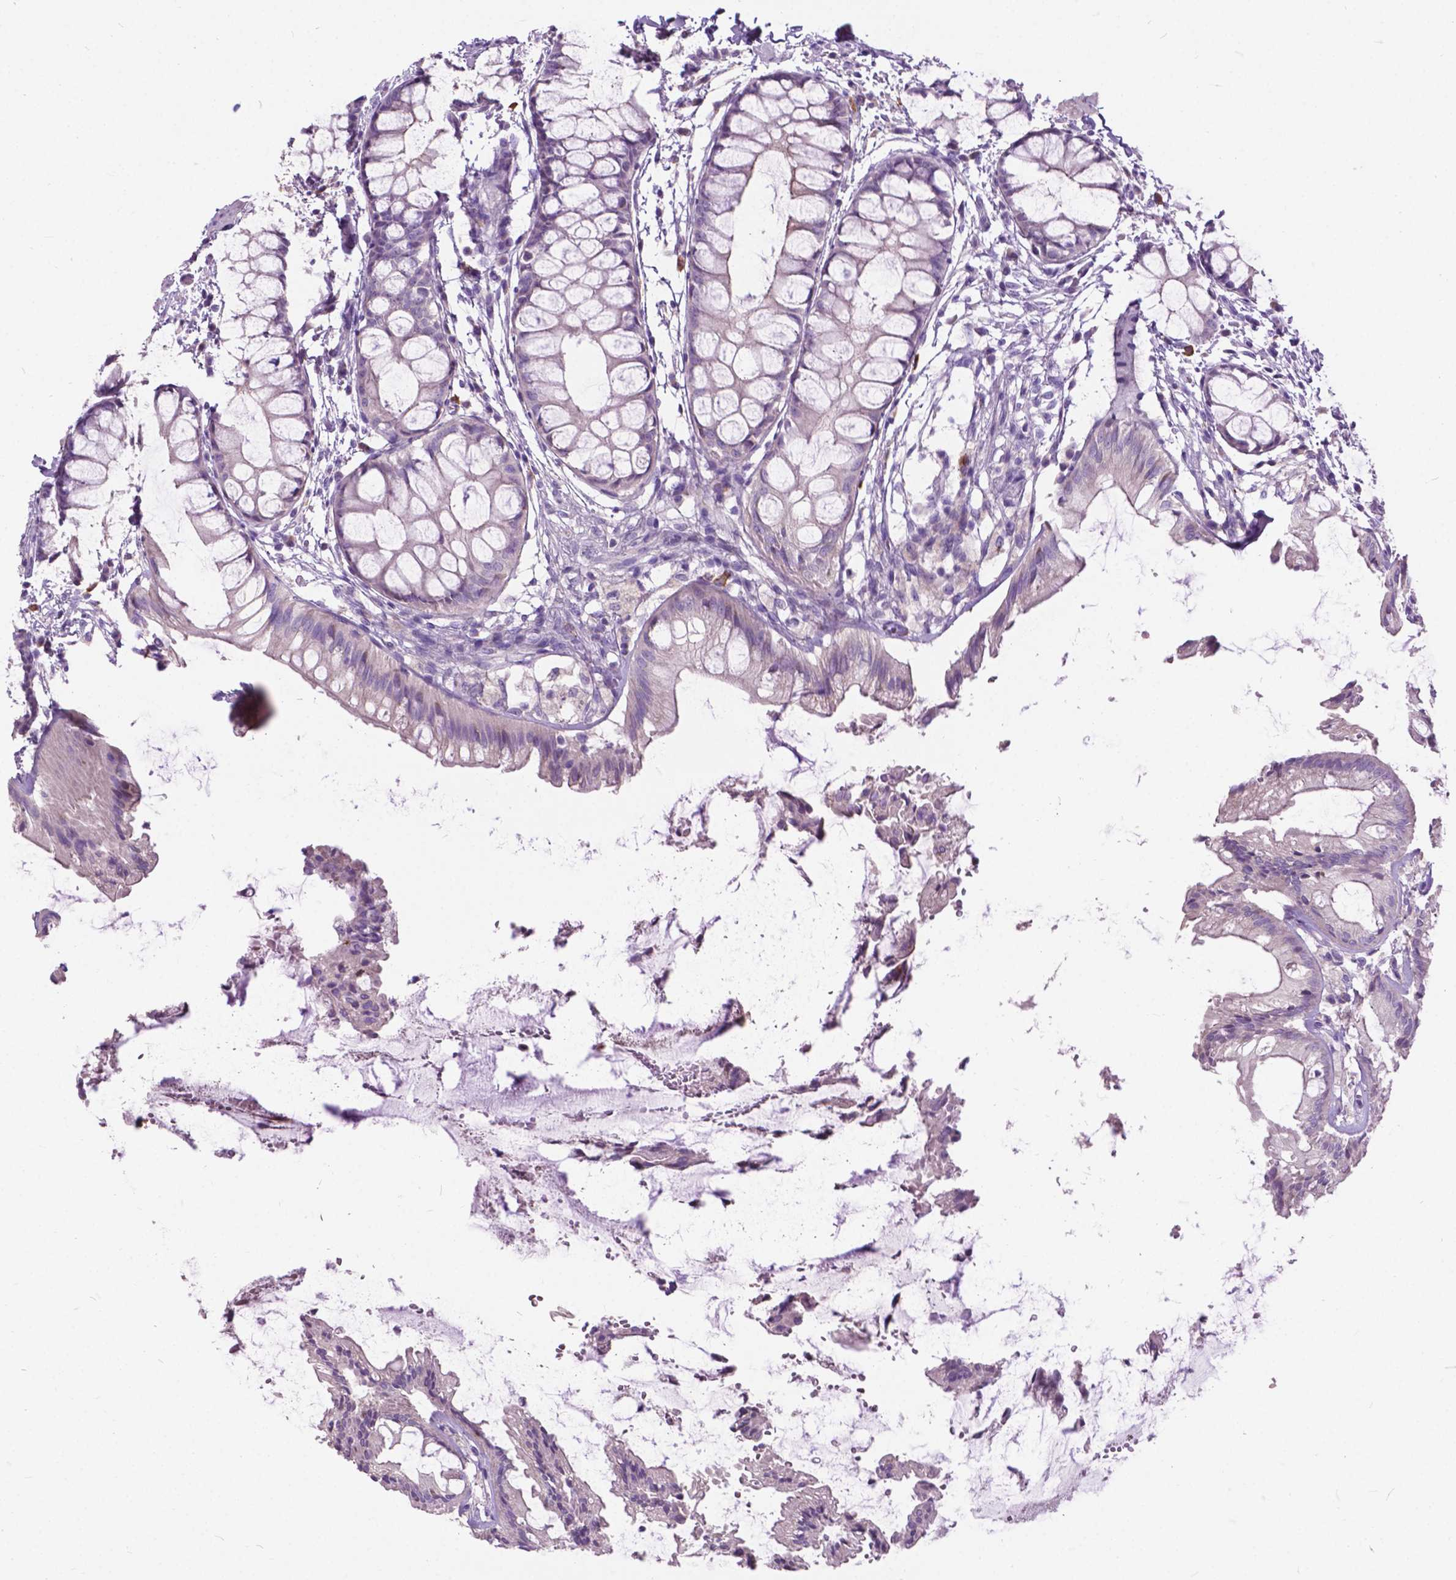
{"staining": {"intensity": "moderate", "quantity": "25%-75%", "location": "cytoplasmic/membranous"}, "tissue": "rectum", "cell_type": "Glandular cells", "image_type": "normal", "snomed": [{"axis": "morphology", "description": "Normal tissue, NOS"}, {"axis": "topography", "description": "Rectum"}], "caption": "Brown immunohistochemical staining in unremarkable human rectum demonstrates moderate cytoplasmic/membranous expression in about 25%-75% of glandular cells. The staining is performed using DAB brown chromogen to label protein expression. The nuclei are counter-stained blue using hematoxylin.", "gene": "PRR35", "patient": {"sex": "female", "age": 62}}